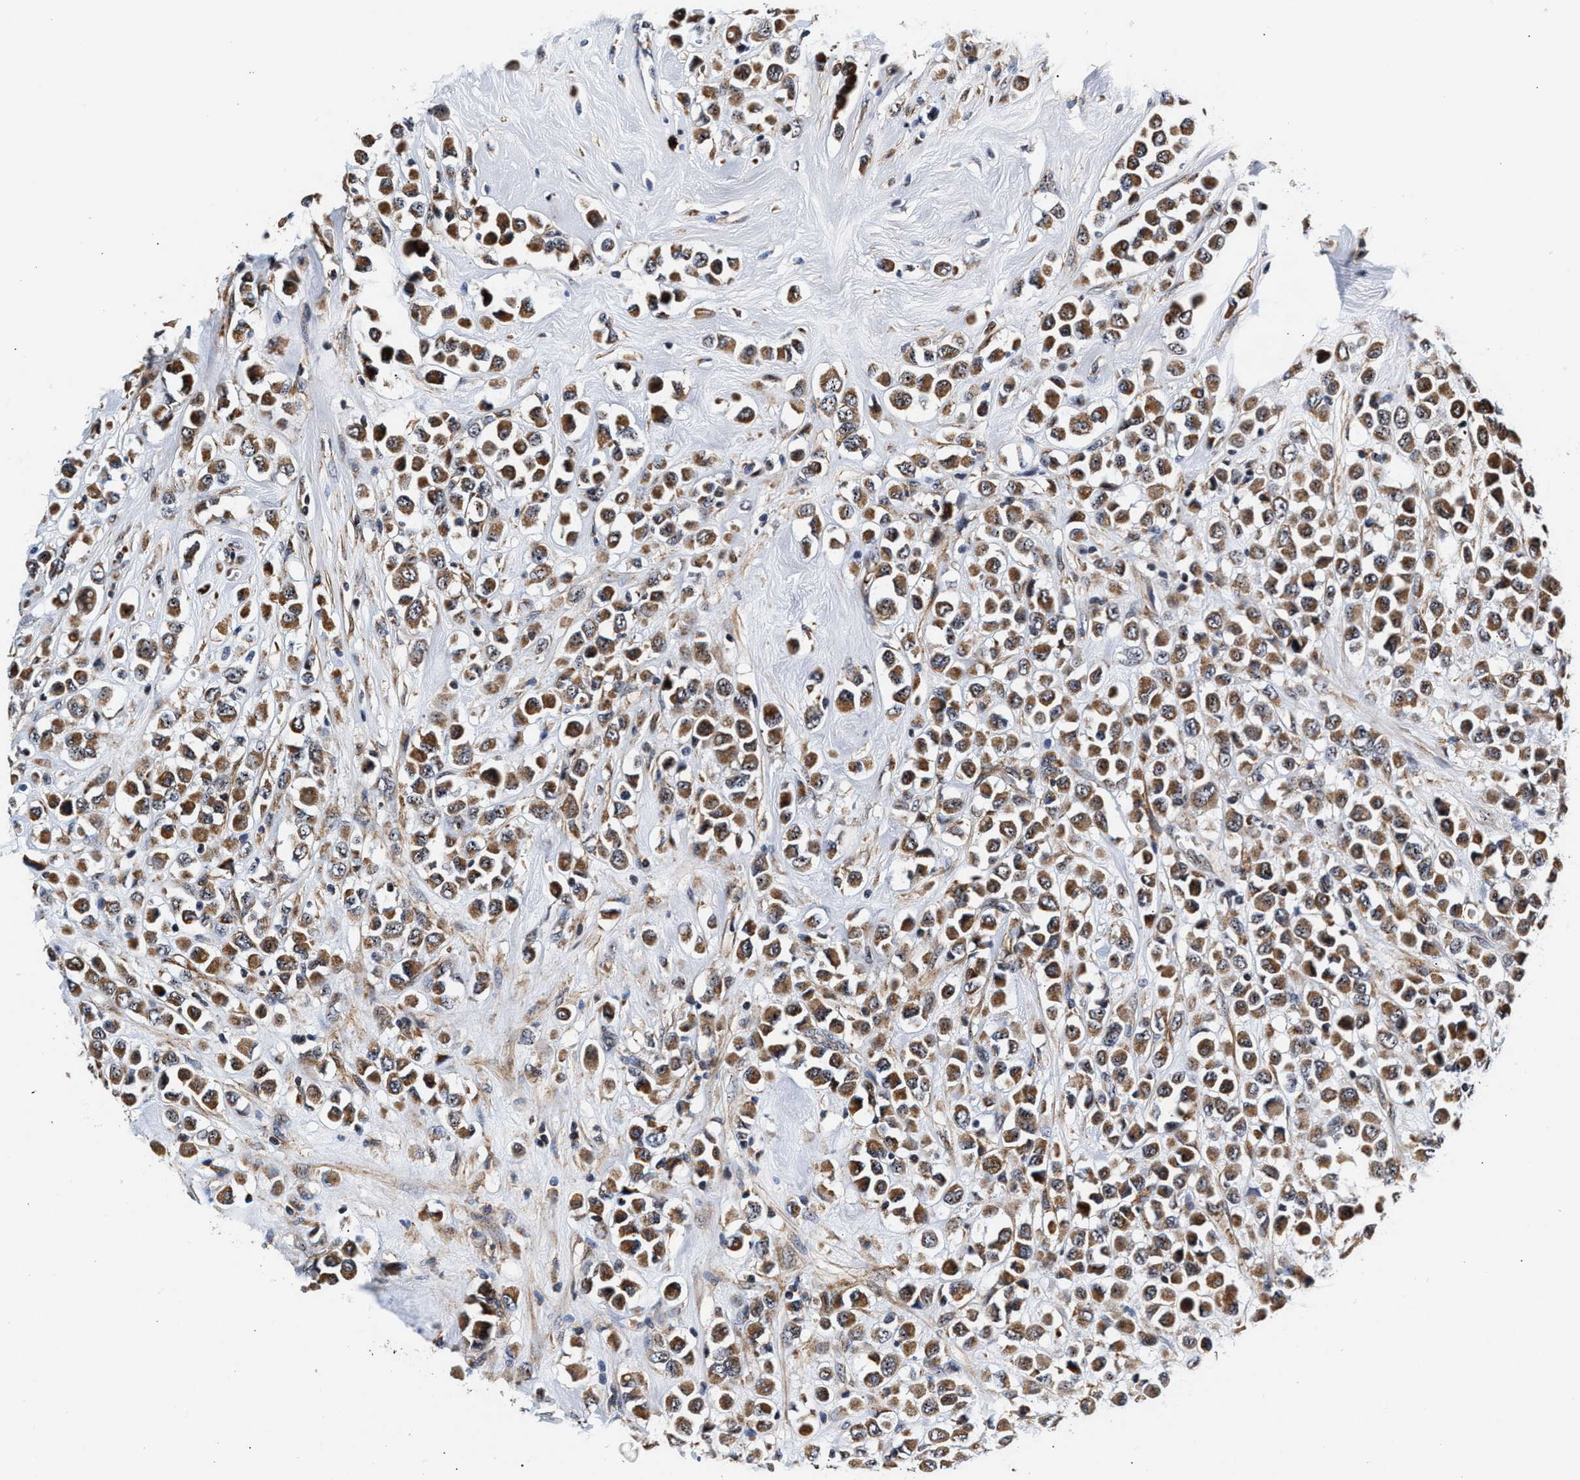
{"staining": {"intensity": "moderate", "quantity": ">75%", "location": "cytoplasmic/membranous"}, "tissue": "breast cancer", "cell_type": "Tumor cells", "image_type": "cancer", "snomed": [{"axis": "morphology", "description": "Duct carcinoma"}, {"axis": "topography", "description": "Breast"}], "caption": "Immunohistochemical staining of infiltrating ductal carcinoma (breast) exhibits moderate cytoplasmic/membranous protein expression in approximately >75% of tumor cells. (Stains: DAB in brown, nuclei in blue, Microscopy: brightfield microscopy at high magnification).", "gene": "SGK1", "patient": {"sex": "female", "age": 61}}